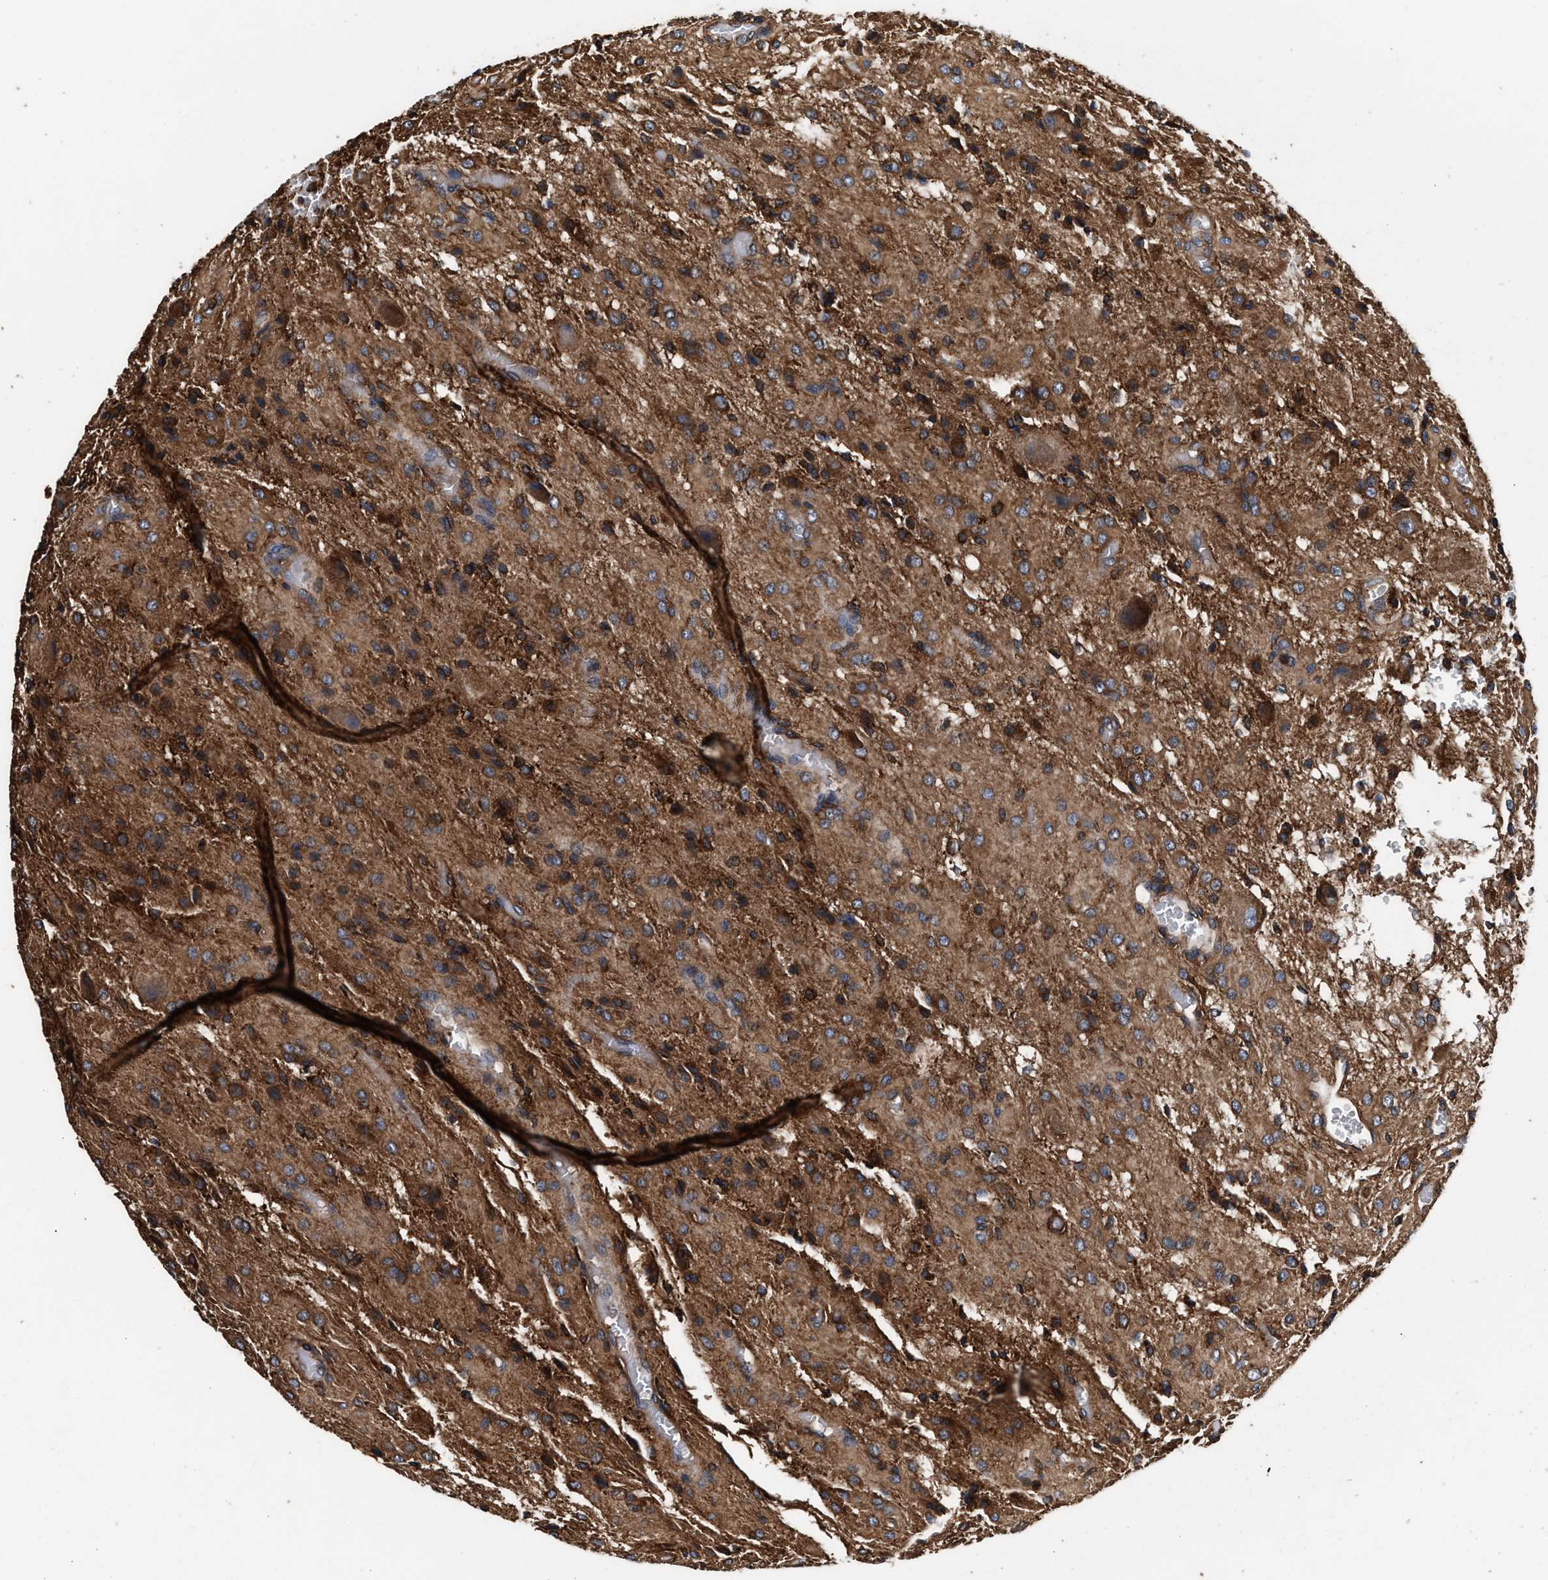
{"staining": {"intensity": "strong", "quantity": ">75%", "location": "cytoplasmic/membranous"}, "tissue": "glioma", "cell_type": "Tumor cells", "image_type": "cancer", "snomed": [{"axis": "morphology", "description": "Glioma, malignant, High grade"}, {"axis": "topography", "description": "Brain"}], "caption": "IHC of malignant glioma (high-grade) exhibits high levels of strong cytoplasmic/membranous staining in approximately >75% of tumor cells. (IHC, brightfield microscopy, high magnification).", "gene": "KYAT1", "patient": {"sex": "female", "age": 59}}